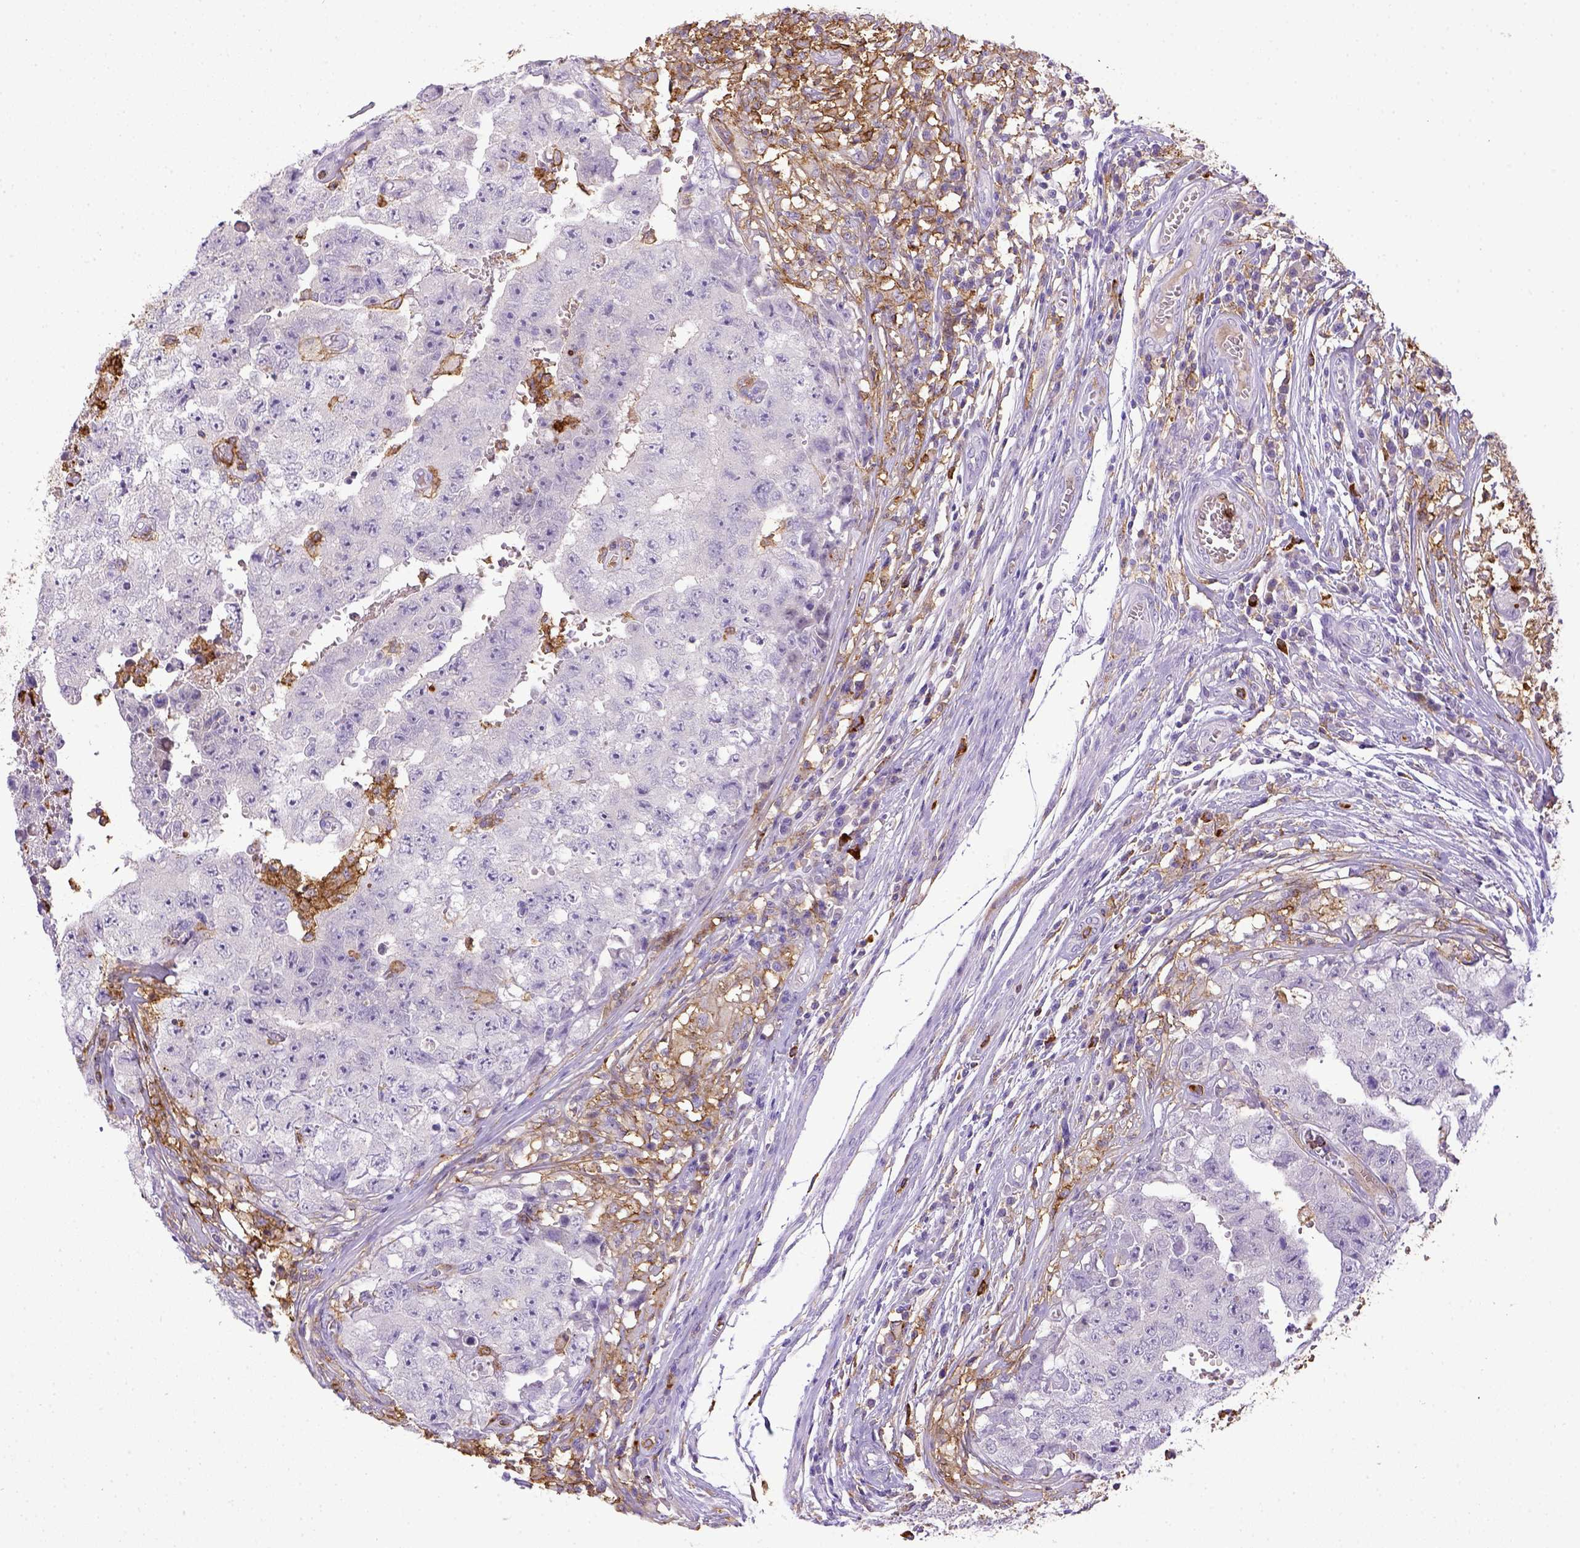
{"staining": {"intensity": "negative", "quantity": "none", "location": "none"}, "tissue": "testis cancer", "cell_type": "Tumor cells", "image_type": "cancer", "snomed": [{"axis": "morphology", "description": "Carcinoma, Embryonal, NOS"}, {"axis": "topography", "description": "Testis"}], "caption": "The micrograph displays no significant staining in tumor cells of testis embryonal carcinoma.", "gene": "ITGAM", "patient": {"sex": "male", "age": 36}}